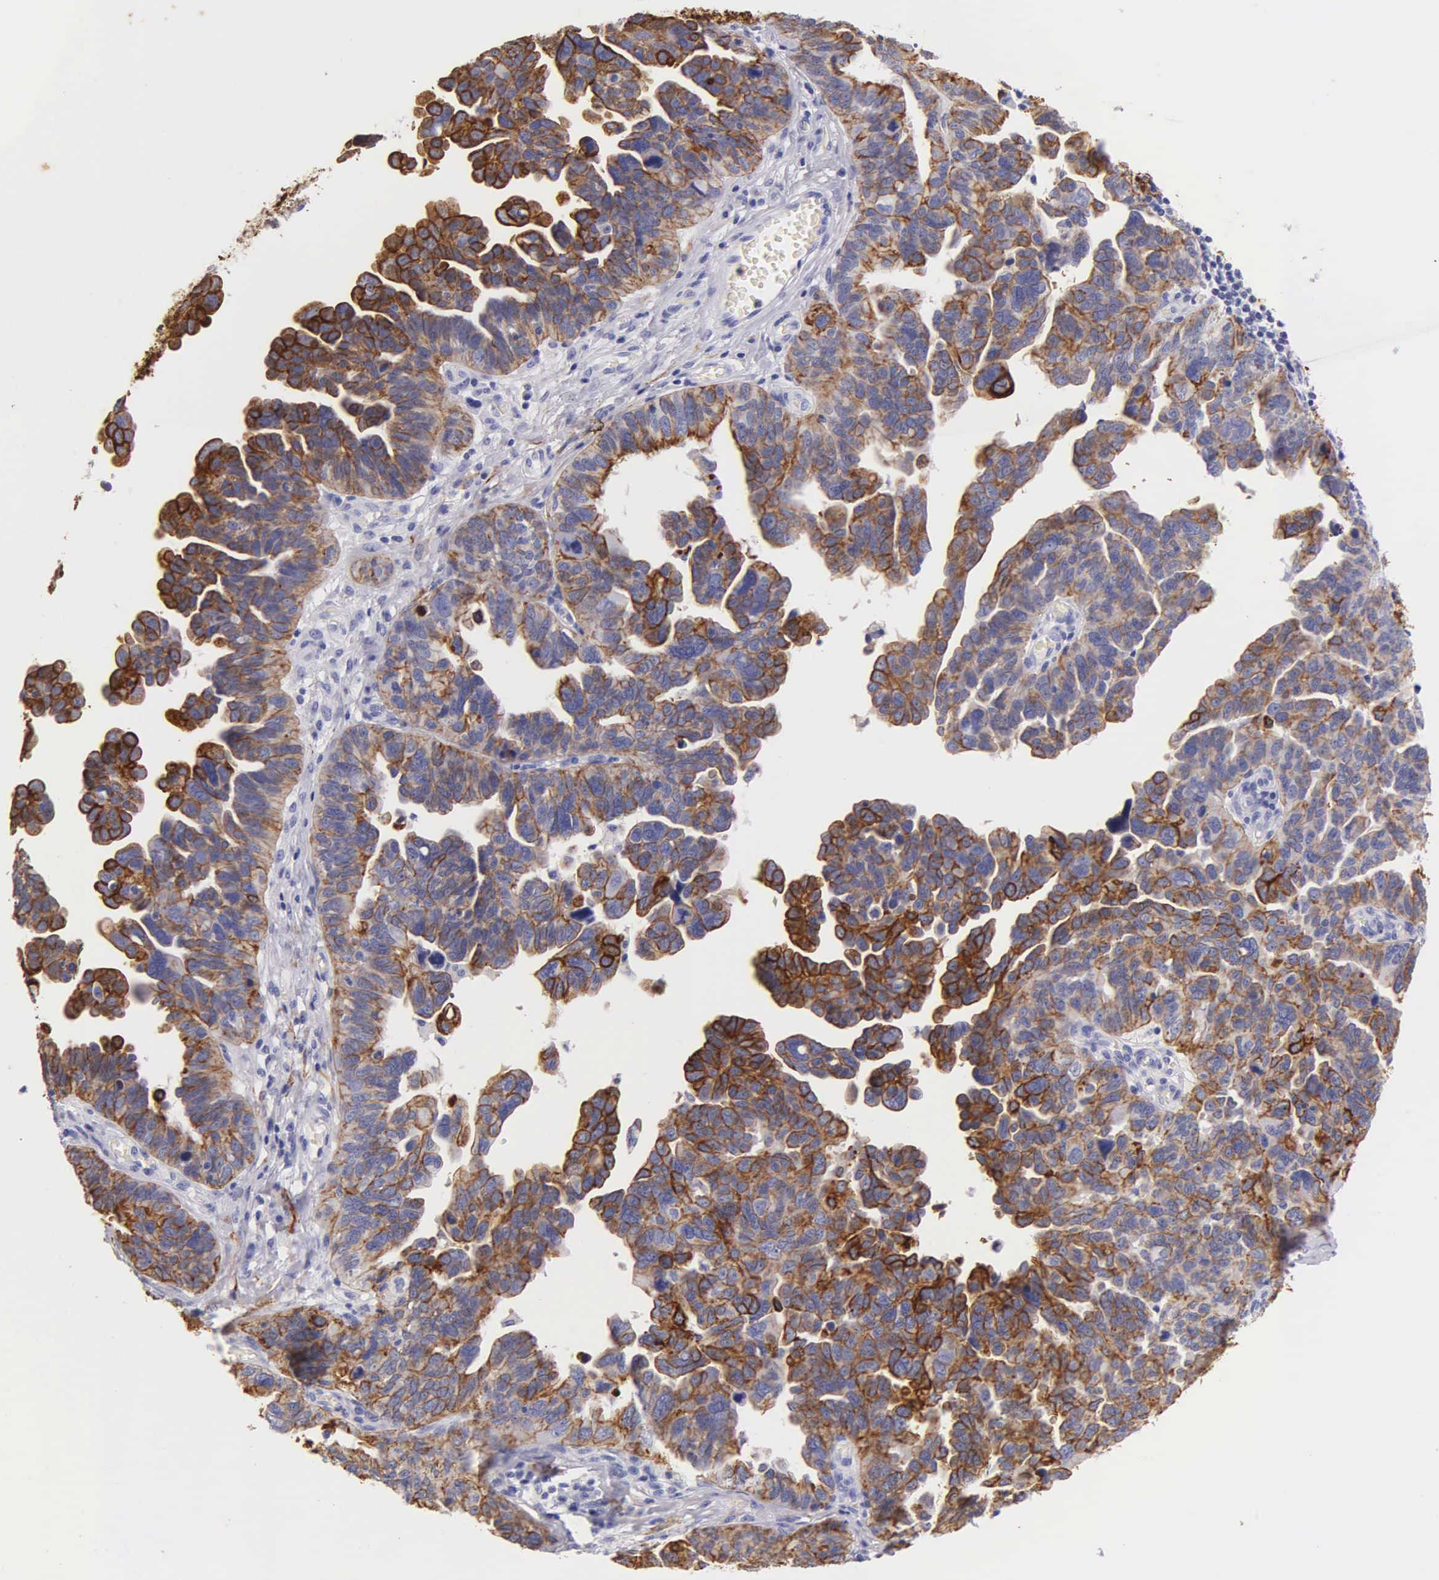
{"staining": {"intensity": "moderate", "quantity": ">75%", "location": "cytoplasmic/membranous"}, "tissue": "ovarian cancer", "cell_type": "Tumor cells", "image_type": "cancer", "snomed": [{"axis": "morphology", "description": "Cystadenocarcinoma, serous, NOS"}, {"axis": "topography", "description": "Ovary"}], "caption": "The photomicrograph reveals immunohistochemical staining of ovarian cancer (serous cystadenocarcinoma). There is moderate cytoplasmic/membranous expression is seen in approximately >75% of tumor cells.", "gene": "KRT17", "patient": {"sex": "female", "age": 64}}